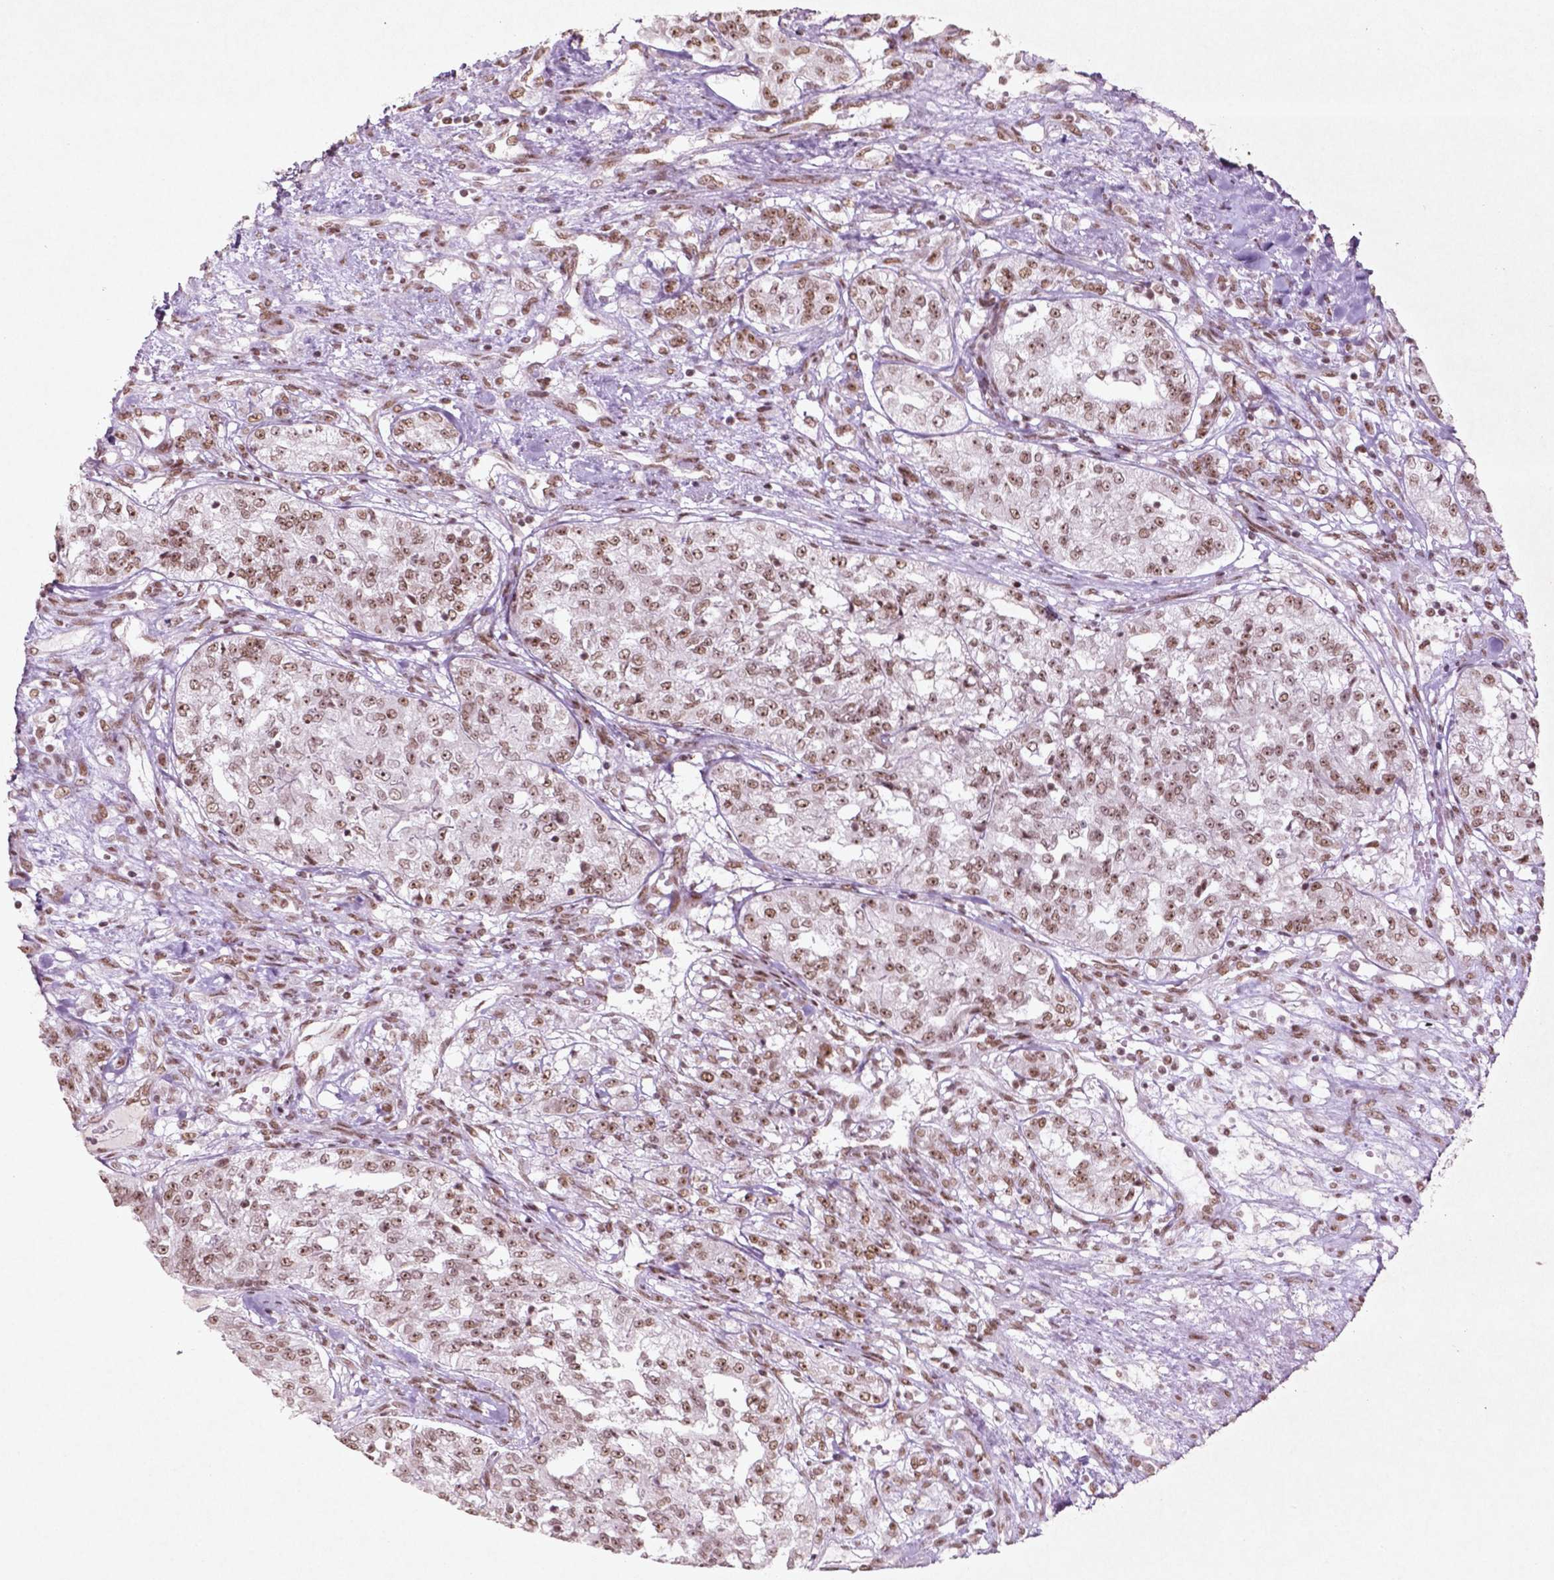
{"staining": {"intensity": "moderate", "quantity": ">75%", "location": "nuclear"}, "tissue": "renal cancer", "cell_type": "Tumor cells", "image_type": "cancer", "snomed": [{"axis": "morphology", "description": "Adenocarcinoma, NOS"}, {"axis": "topography", "description": "Kidney"}], "caption": "Protein staining displays moderate nuclear expression in approximately >75% of tumor cells in renal cancer.", "gene": "HMG20B", "patient": {"sex": "female", "age": 63}}